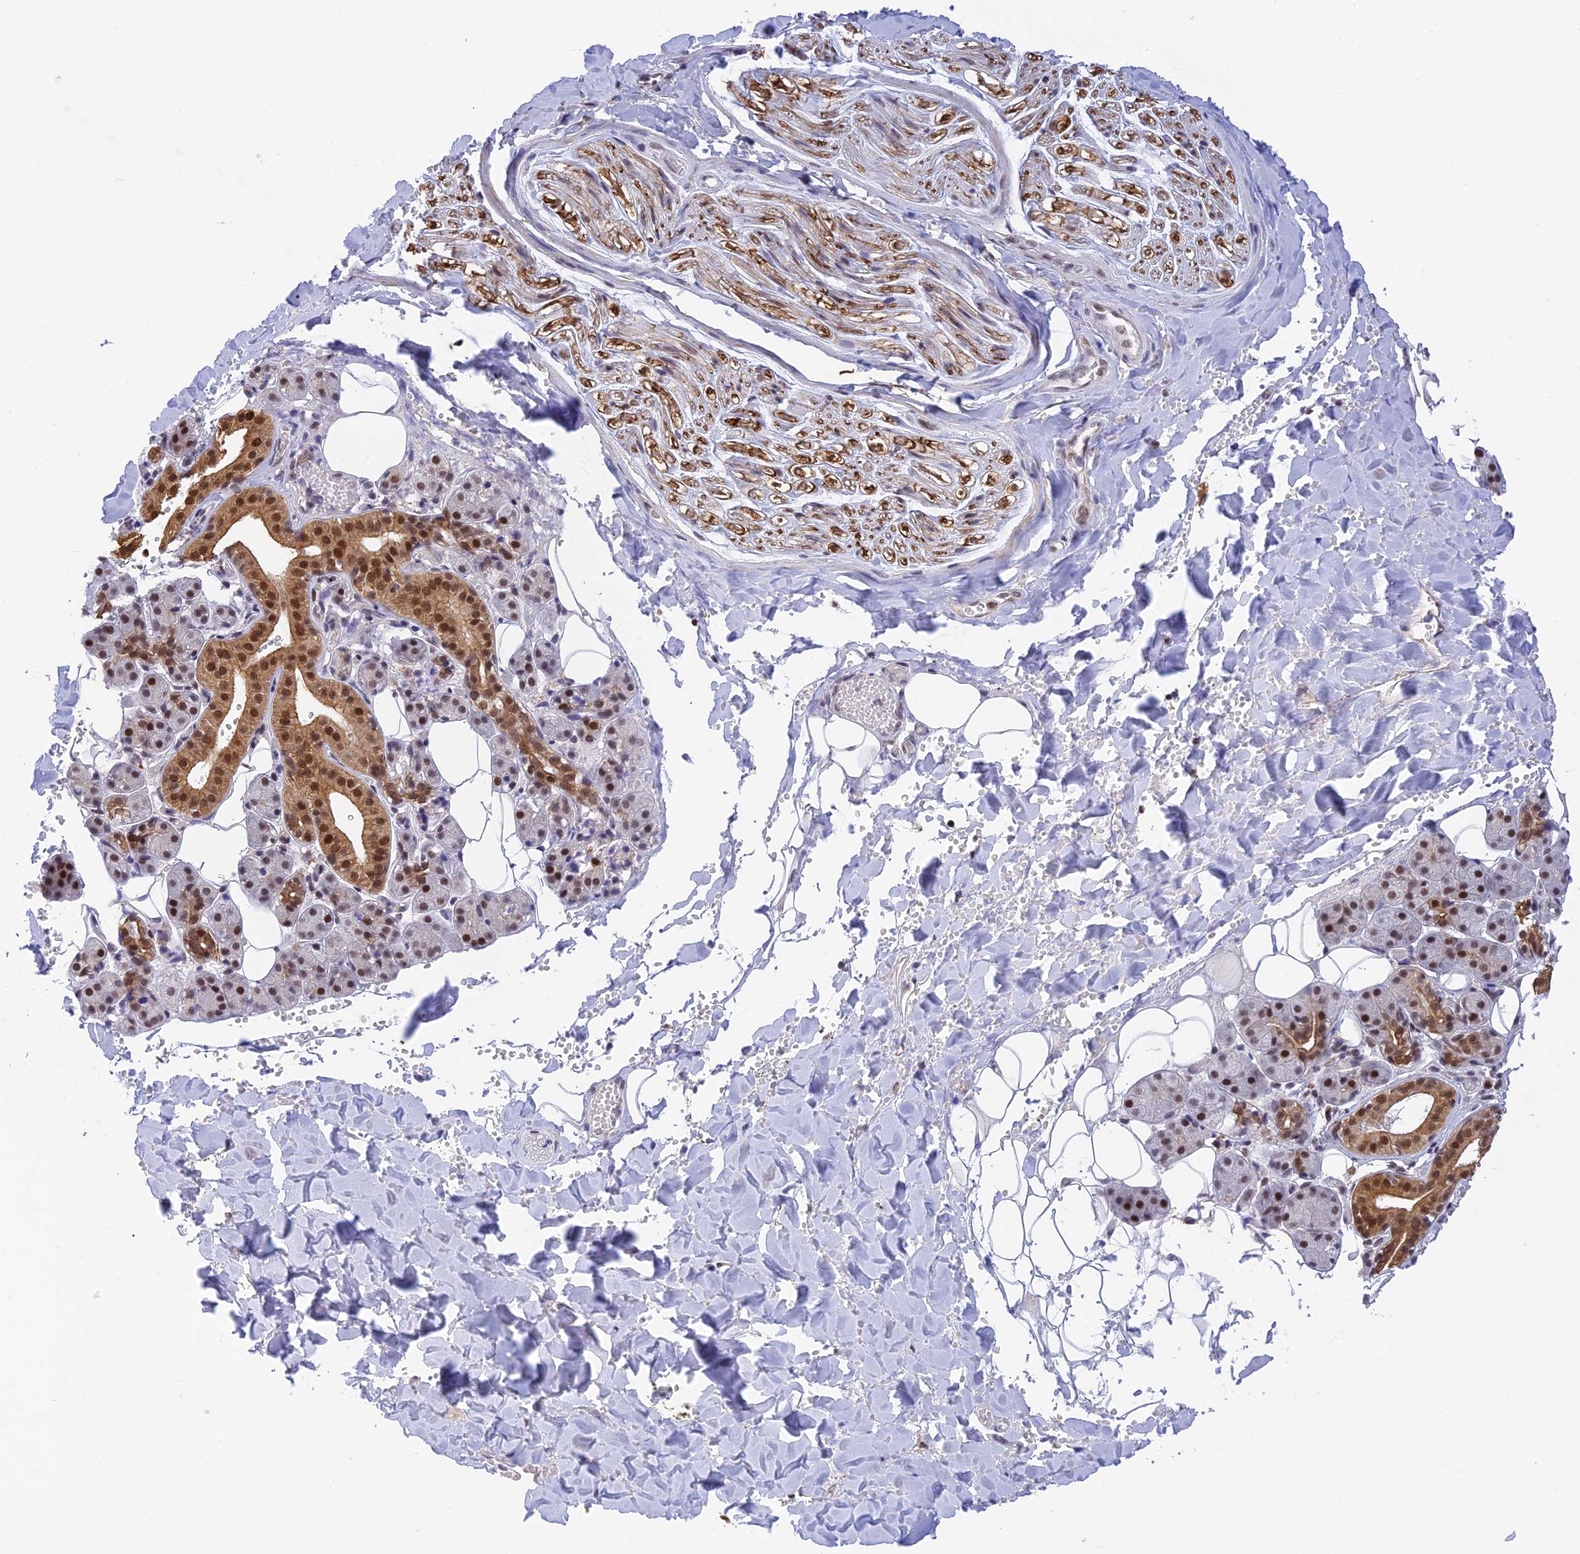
{"staining": {"intensity": "moderate", "quantity": "25%-75%", "location": "cytoplasmic/membranous,nuclear"}, "tissue": "salivary gland", "cell_type": "Glandular cells", "image_type": "normal", "snomed": [{"axis": "morphology", "description": "Normal tissue, NOS"}, {"axis": "topography", "description": "Salivary gland"}], "caption": "An immunohistochemistry micrograph of normal tissue is shown. Protein staining in brown labels moderate cytoplasmic/membranous,nuclear positivity in salivary gland within glandular cells. The protein is stained brown, and the nuclei are stained in blue (DAB IHC with brightfield microscopy, high magnification).", "gene": "TCEA1", "patient": {"sex": "female", "age": 33}}